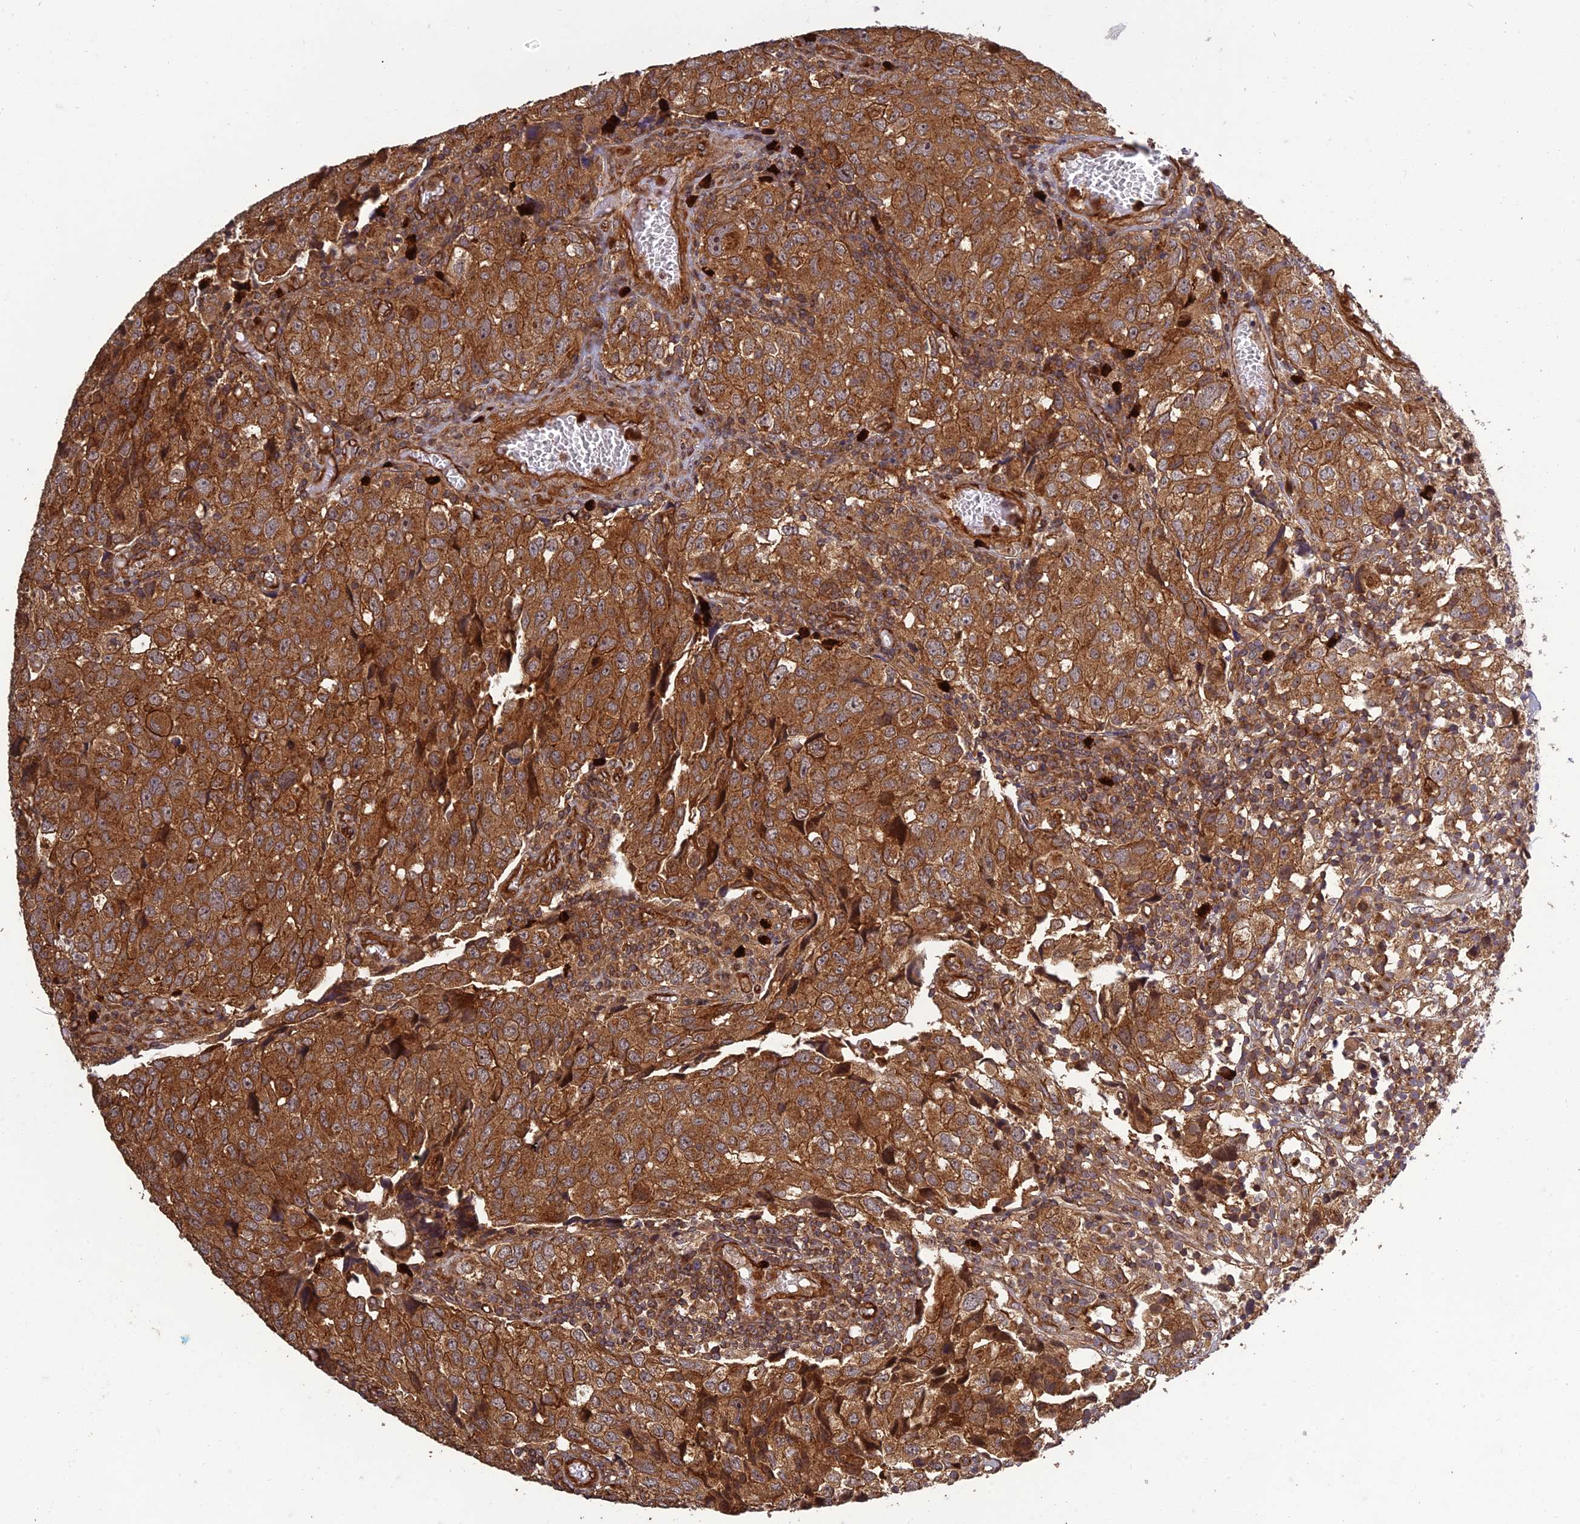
{"staining": {"intensity": "strong", "quantity": ">75%", "location": "cytoplasmic/membranous"}, "tissue": "urothelial cancer", "cell_type": "Tumor cells", "image_type": "cancer", "snomed": [{"axis": "morphology", "description": "Urothelial carcinoma, High grade"}, {"axis": "topography", "description": "Urinary bladder"}], "caption": "Immunohistochemistry (IHC) (DAB) staining of high-grade urothelial carcinoma shows strong cytoplasmic/membranous protein expression in approximately >75% of tumor cells.", "gene": "TMEM131L", "patient": {"sex": "female", "age": 75}}